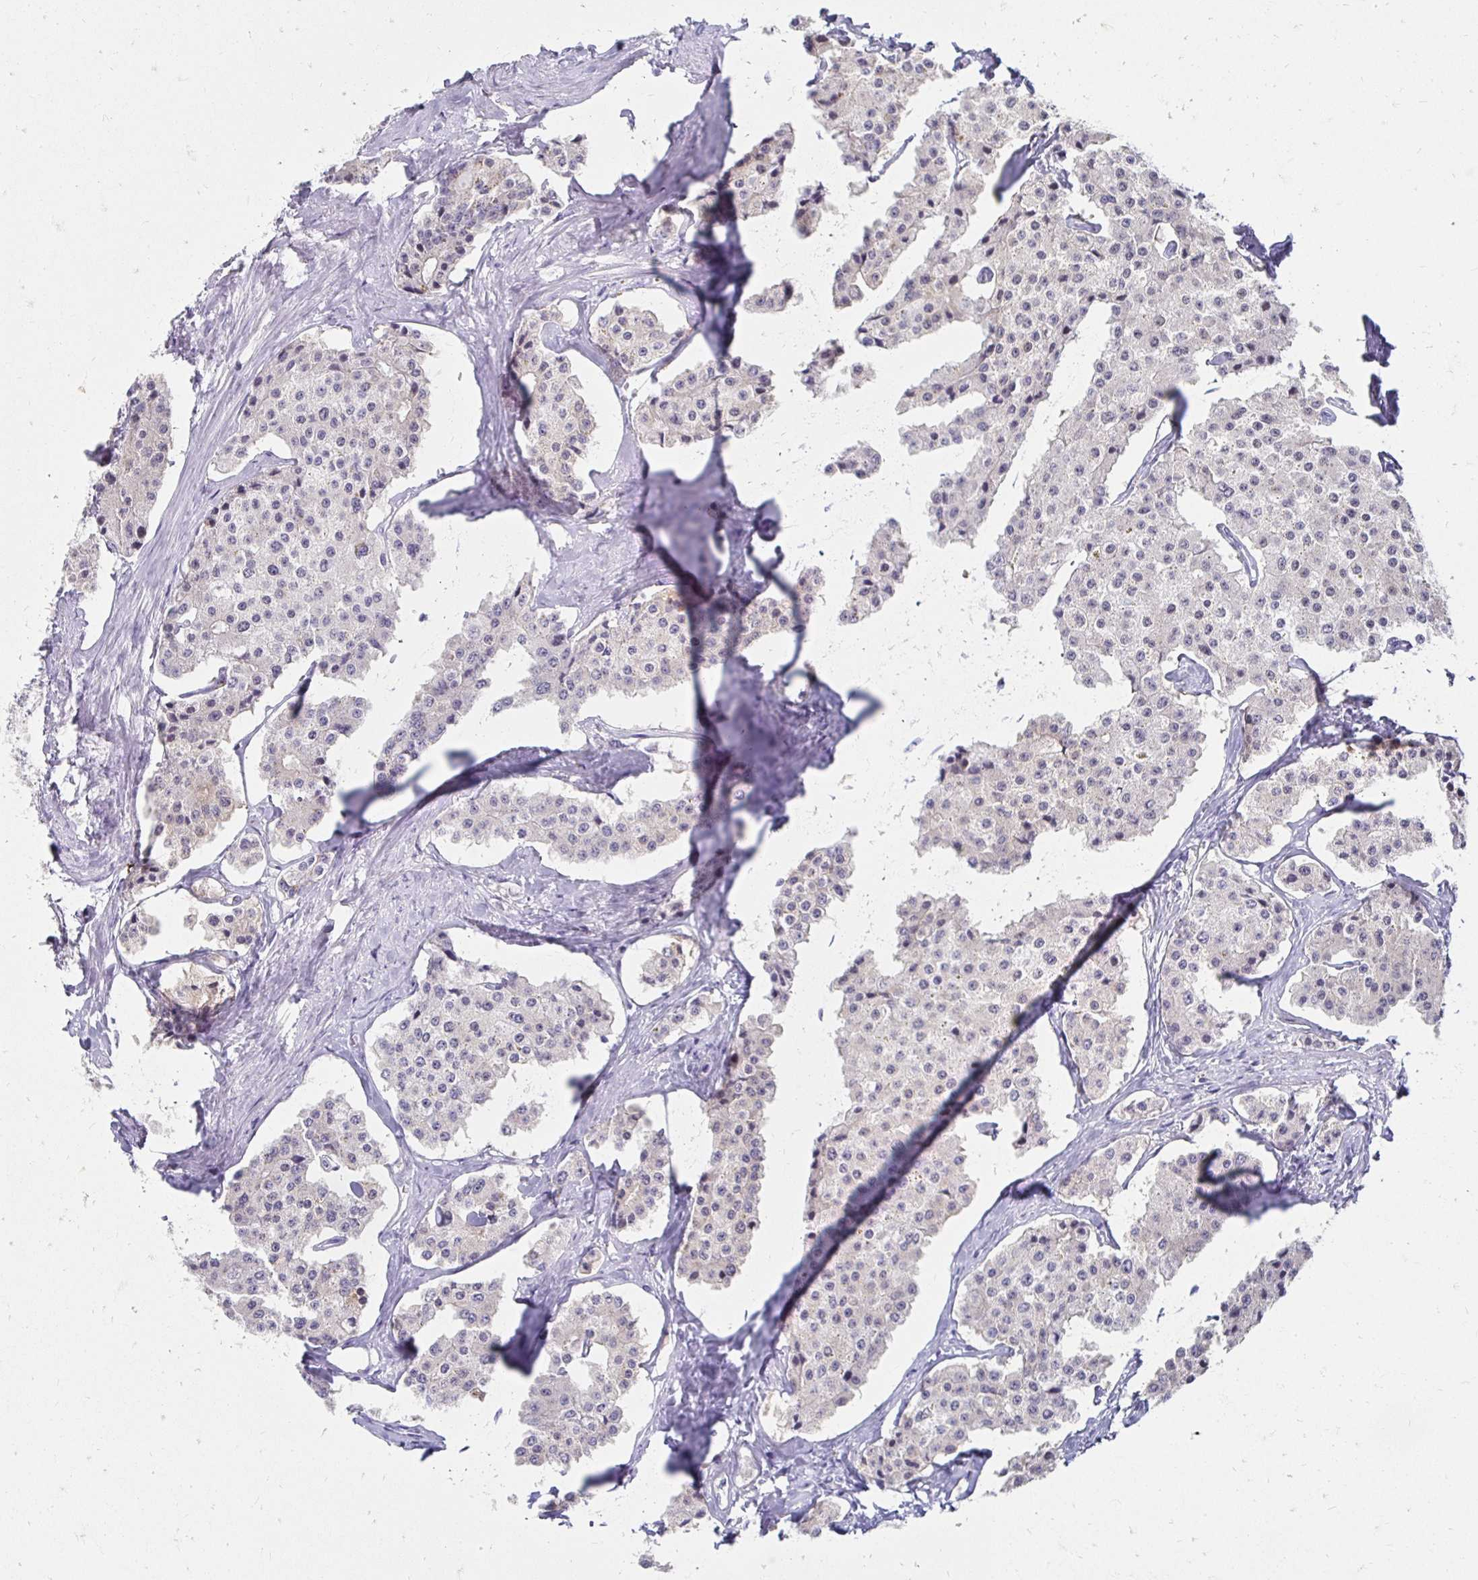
{"staining": {"intensity": "negative", "quantity": "none", "location": "none"}, "tissue": "carcinoid", "cell_type": "Tumor cells", "image_type": "cancer", "snomed": [{"axis": "morphology", "description": "Carcinoid, malignant, NOS"}, {"axis": "topography", "description": "Small intestine"}], "caption": "The immunohistochemistry image has no significant positivity in tumor cells of carcinoid tissue.", "gene": "PADI2", "patient": {"sex": "female", "age": 65}}